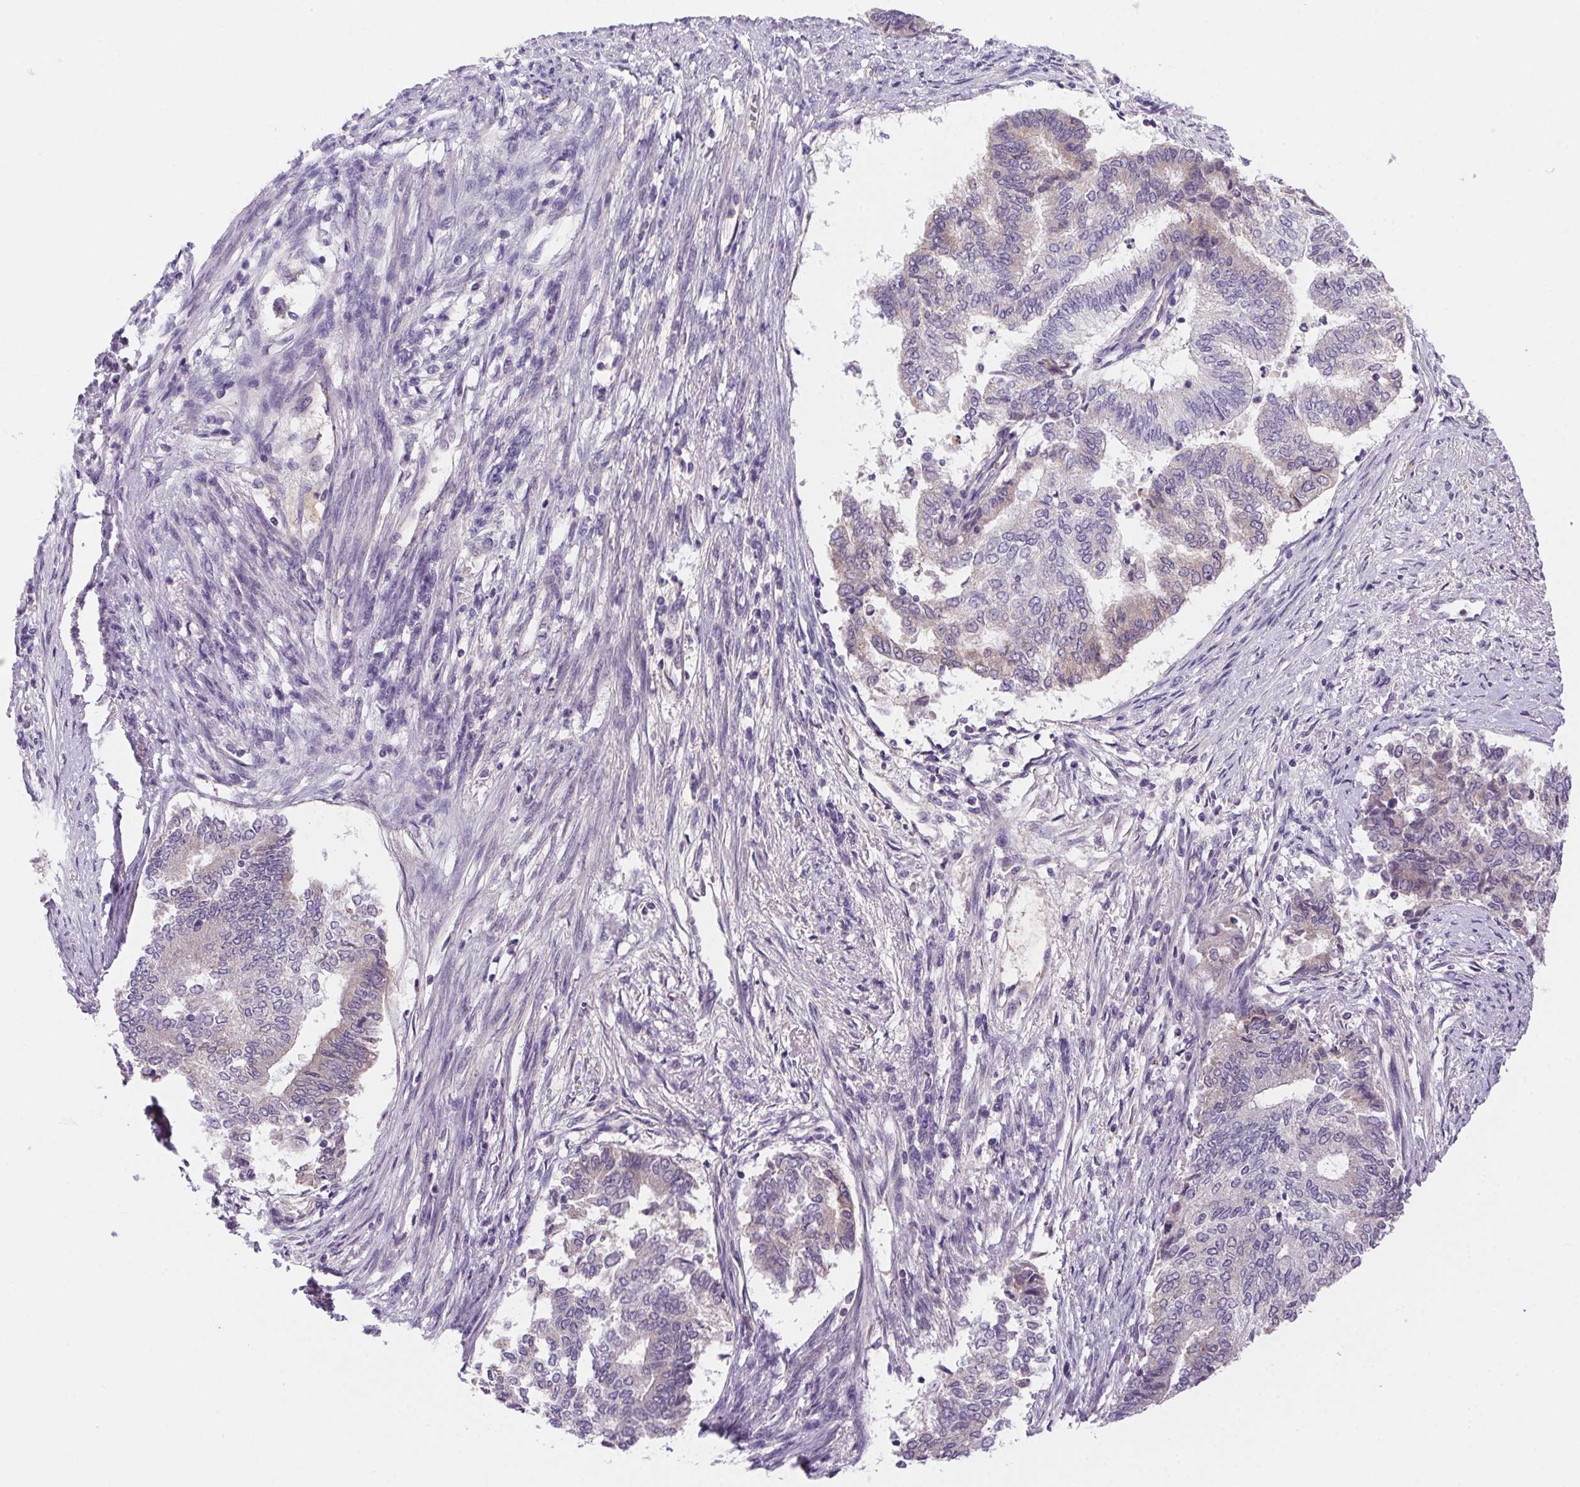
{"staining": {"intensity": "weak", "quantity": "<25%", "location": "cytoplasmic/membranous"}, "tissue": "endometrial cancer", "cell_type": "Tumor cells", "image_type": "cancer", "snomed": [{"axis": "morphology", "description": "Adenocarcinoma, NOS"}, {"axis": "topography", "description": "Endometrium"}], "caption": "Immunohistochemical staining of human endometrial adenocarcinoma reveals no significant staining in tumor cells. (Immunohistochemistry (ihc), brightfield microscopy, high magnification).", "gene": "PRKAA1", "patient": {"sex": "female", "age": 65}}